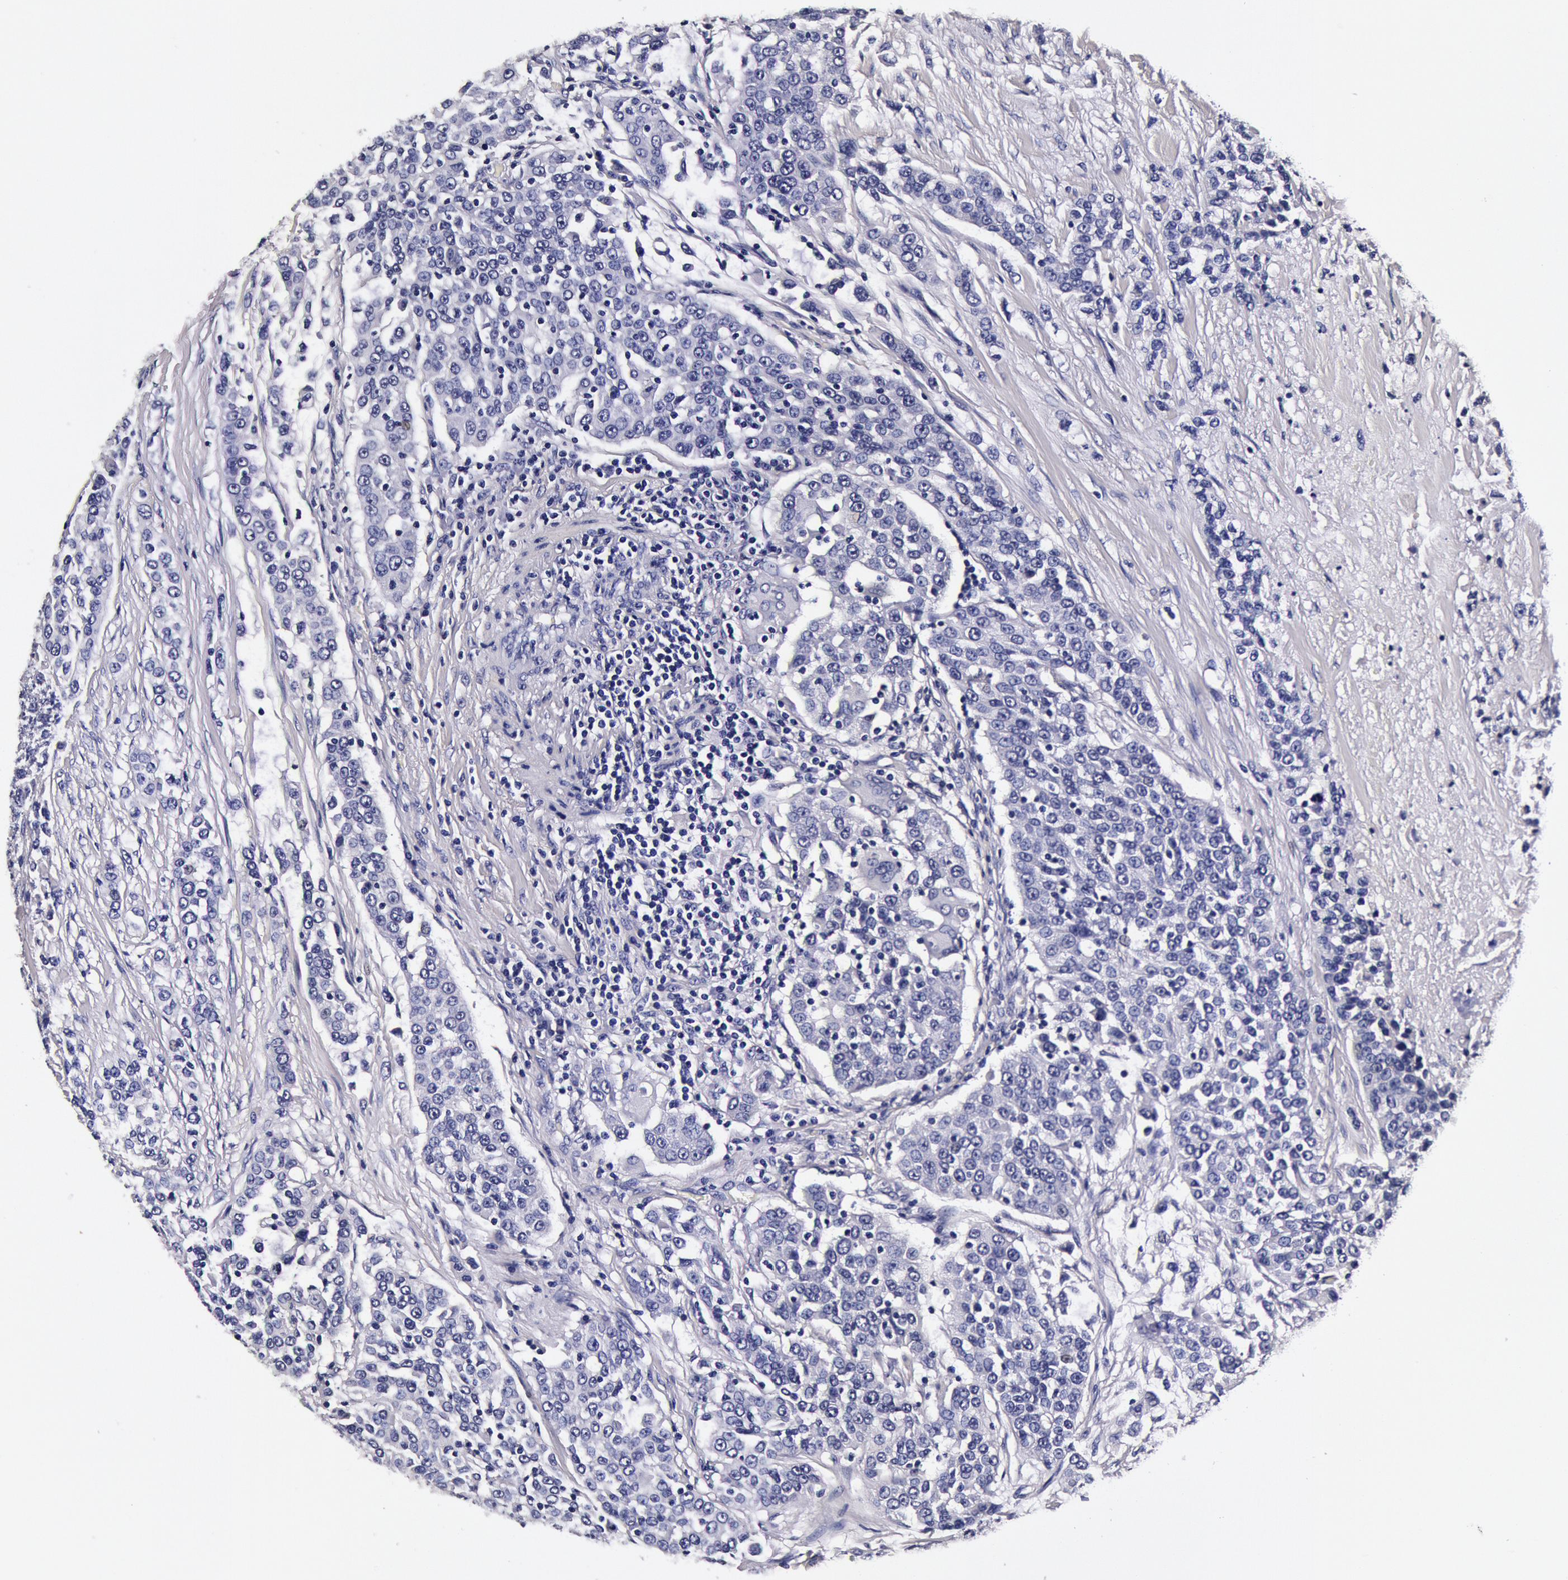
{"staining": {"intensity": "negative", "quantity": "none", "location": "none"}, "tissue": "urothelial cancer", "cell_type": "Tumor cells", "image_type": "cancer", "snomed": [{"axis": "morphology", "description": "Urothelial carcinoma, High grade"}, {"axis": "topography", "description": "Urinary bladder"}], "caption": "This photomicrograph is of urothelial cancer stained with IHC to label a protein in brown with the nuclei are counter-stained blue. There is no staining in tumor cells.", "gene": "CCDC22", "patient": {"sex": "female", "age": 80}}